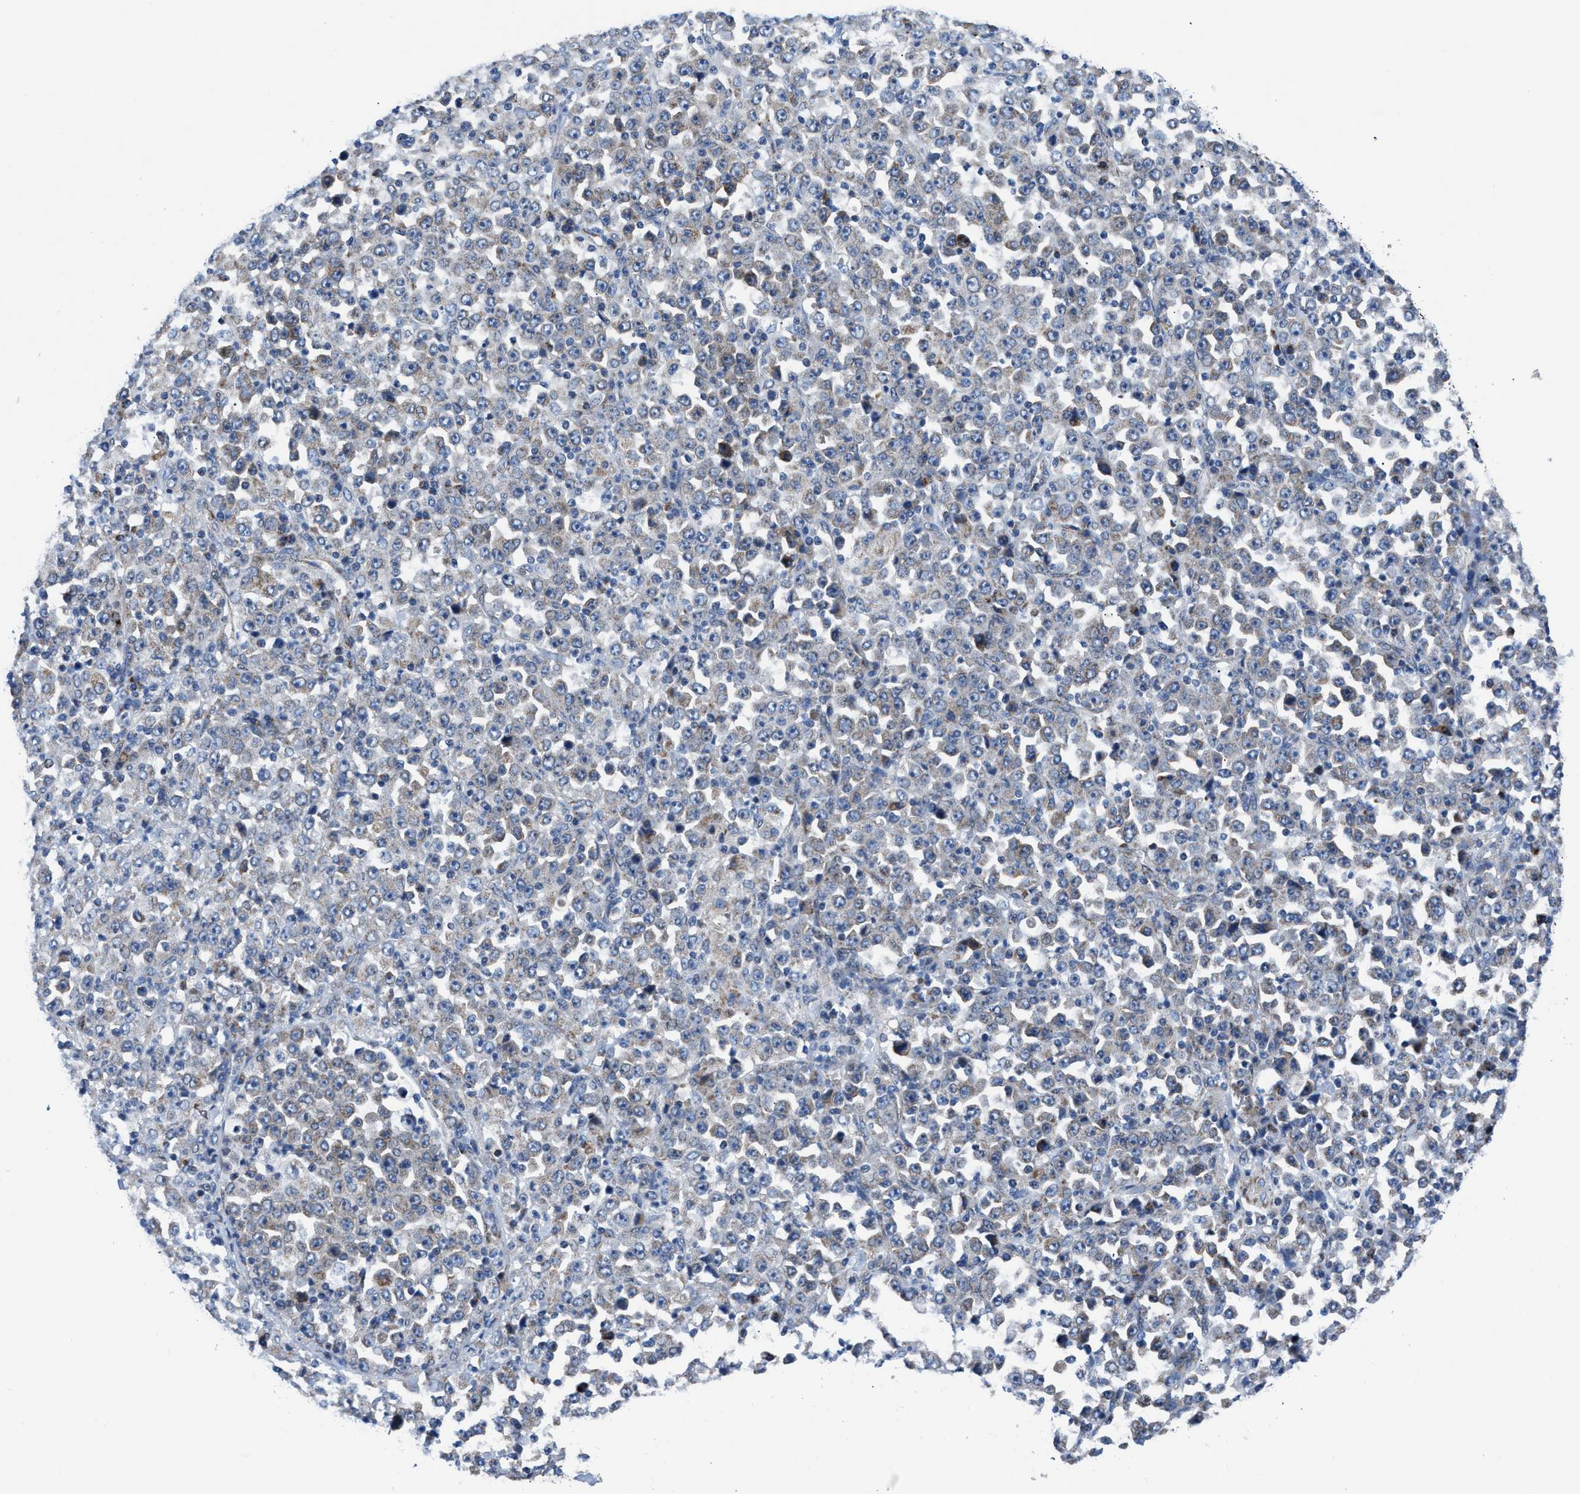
{"staining": {"intensity": "moderate", "quantity": "<25%", "location": "cytoplasmic/membranous"}, "tissue": "stomach cancer", "cell_type": "Tumor cells", "image_type": "cancer", "snomed": [{"axis": "morphology", "description": "Normal tissue, NOS"}, {"axis": "morphology", "description": "Adenocarcinoma, NOS"}, {"axis": "topography", "description": "Stomach, upper"}, {"axis": "topography", "description": "Stomach"}], "caption": "Immunohistochemical staining of stomach cancer exhibits low levels of moderate cytoplasmic/membranous expression in approximately <25% of tumor cells.", "gene": "LMO2", "patient": {"sex": "male", "age": 59}}